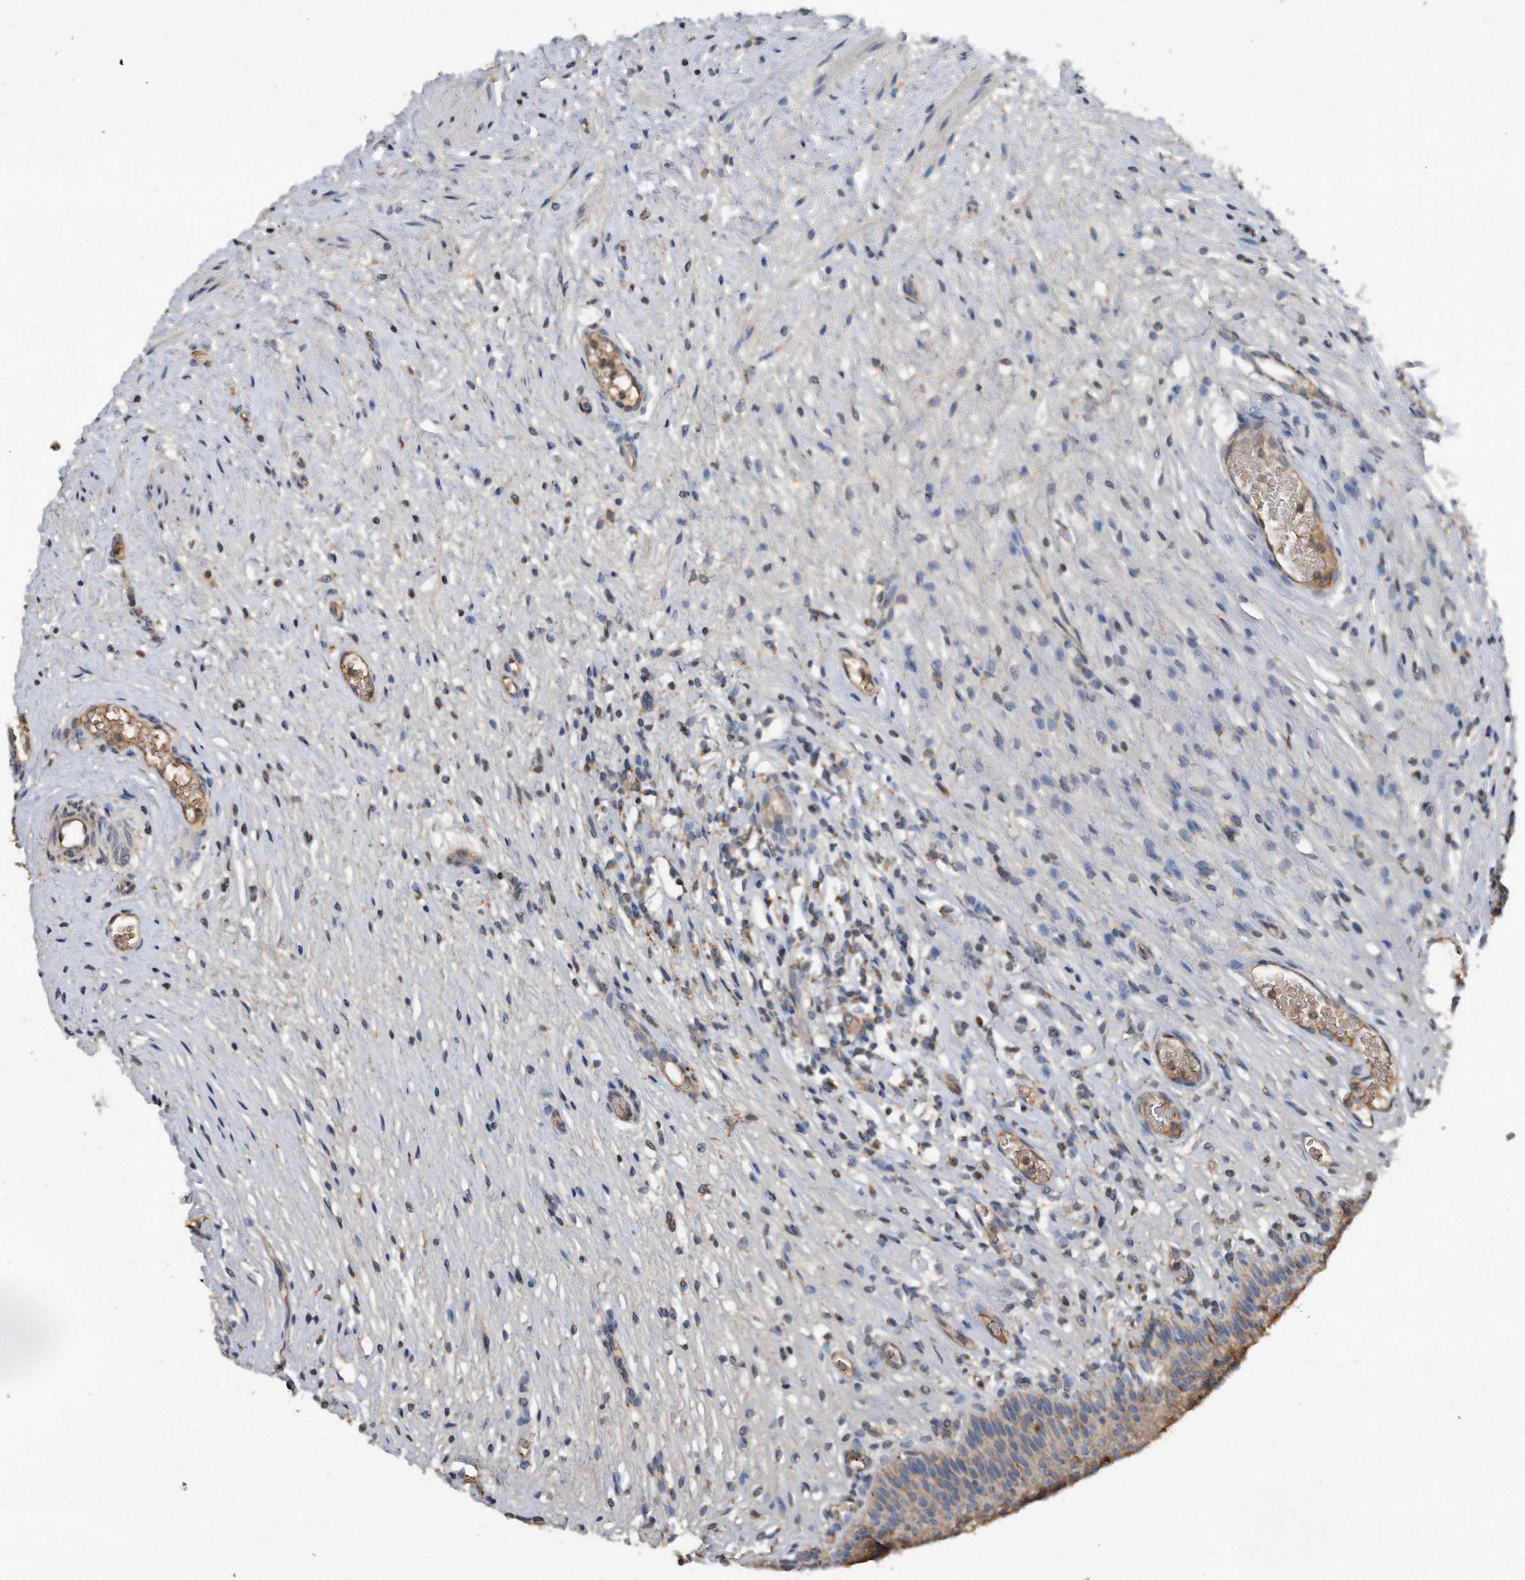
{"staining": {"intensity": "moderate", "quantity": ">75%", "location": "cytoplasmic/membranous"}, "tissue": "urinary bladder", "cell_type": "Urothelial cells", "image_type": "normal", "snomed": [{"axis": "morphology", "description": "Normal tissue, NOS"}, {"axis": "topography", "description": "Urinary bladder"}], "caption": "Protein analysis of benign urinary bladder exhibits moderate cytoplasmic/membranous expression in about >75% of urothelial cells.", "gene": "SDHA", "patient": {"sex": "male", "age": 1}}